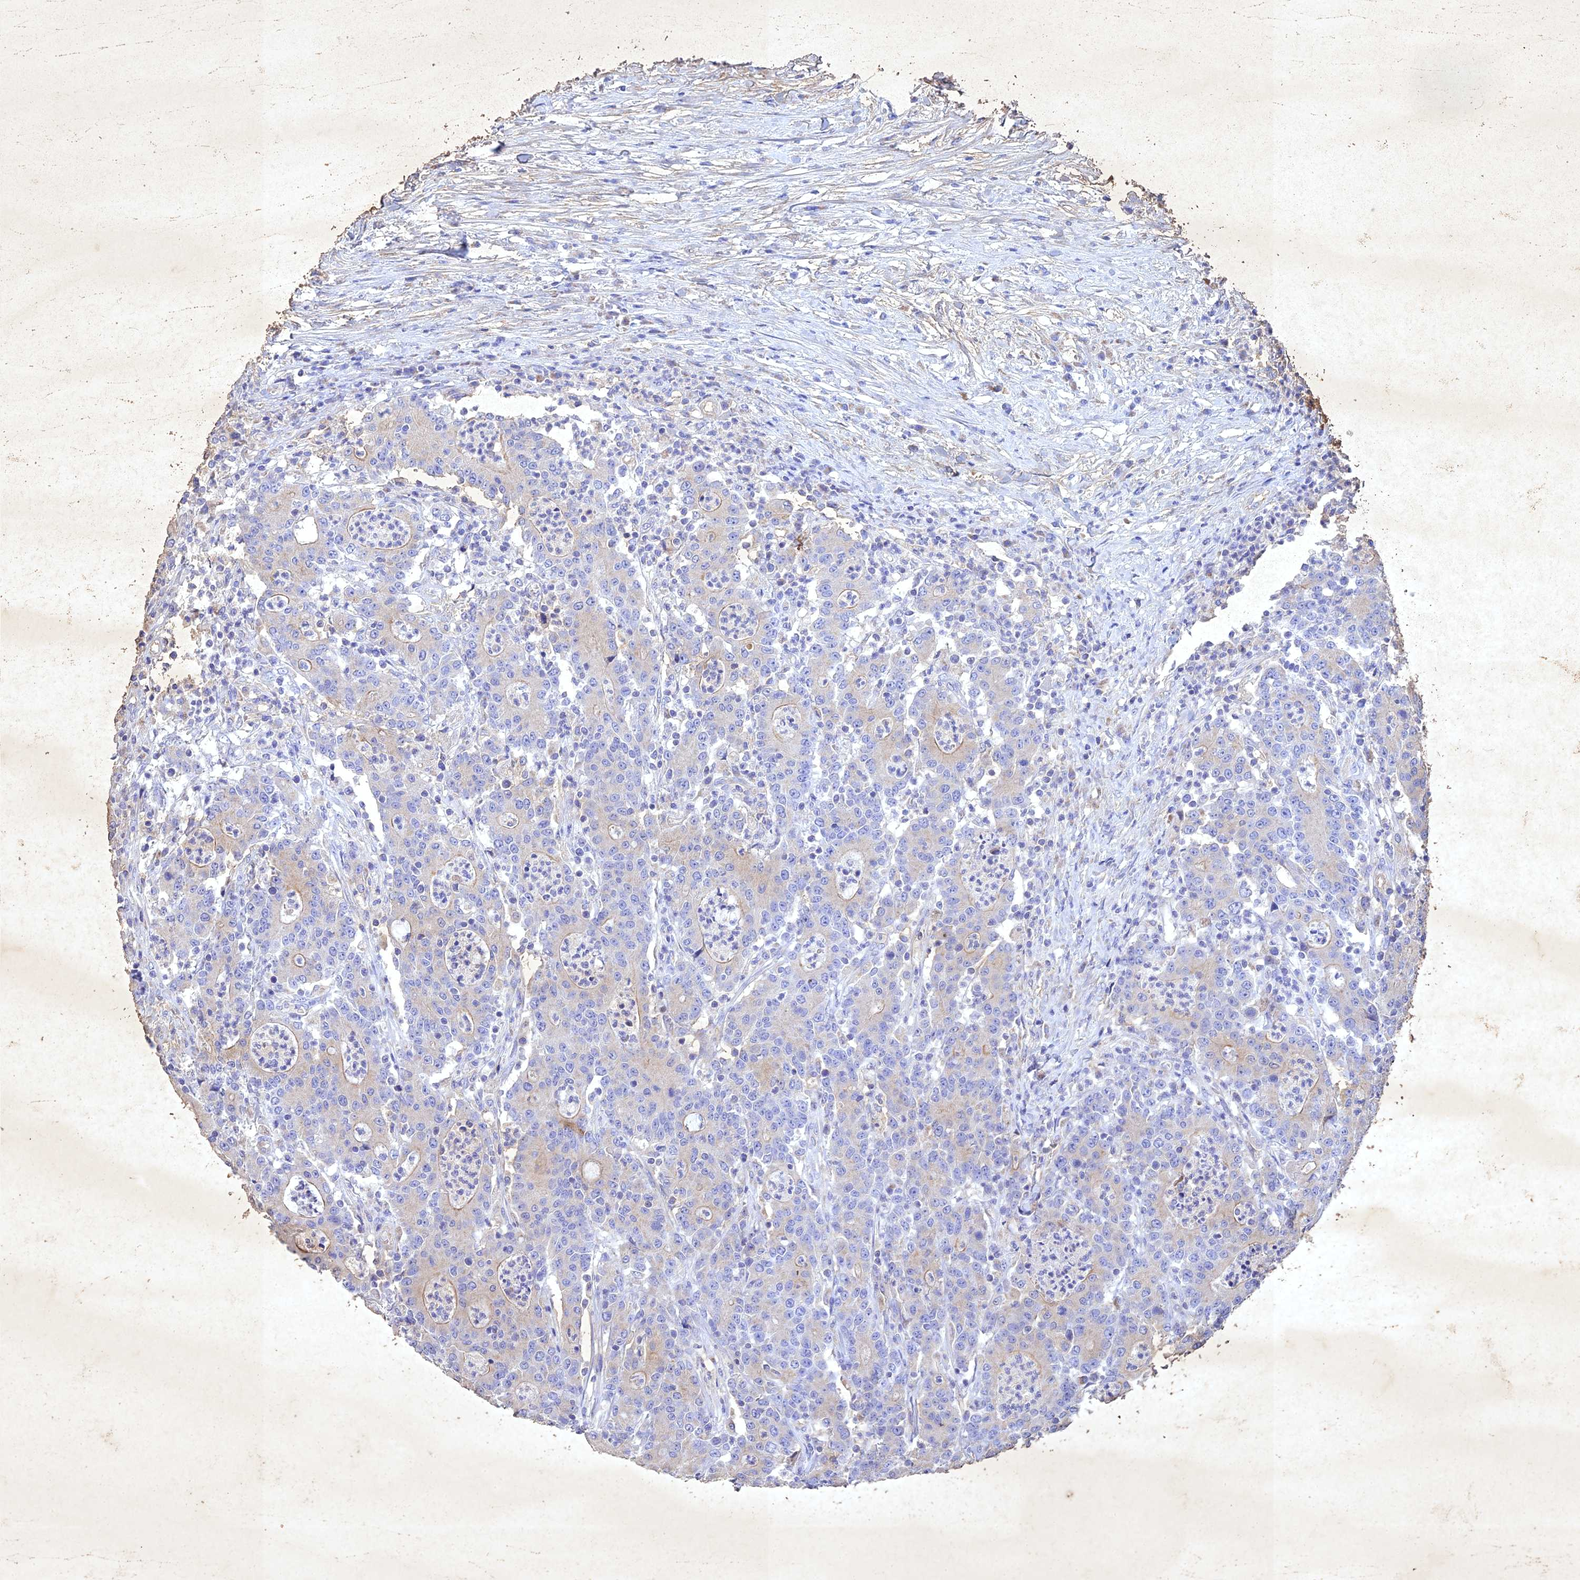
{"staining": {"intensity": "weak", "quantity": "<25%", "location": "cytoplasmic/membranous"}, "tissue": "colorectal cancer", "cell_type": "Tumor cells", "image_type": "cancer", "snomed": [{"axis": "morphology", "description": "Adenocarcinoma, NOS"}, {"axis": "topography", "description": "Colon"}], "caption": "This is a histopathology image of IHC staining of adenocarcinoma (colorectal), which shows no positivity in tumor cells.", "gene": "NDUFV1", "patient": {"sex": "male", "age": 83}}